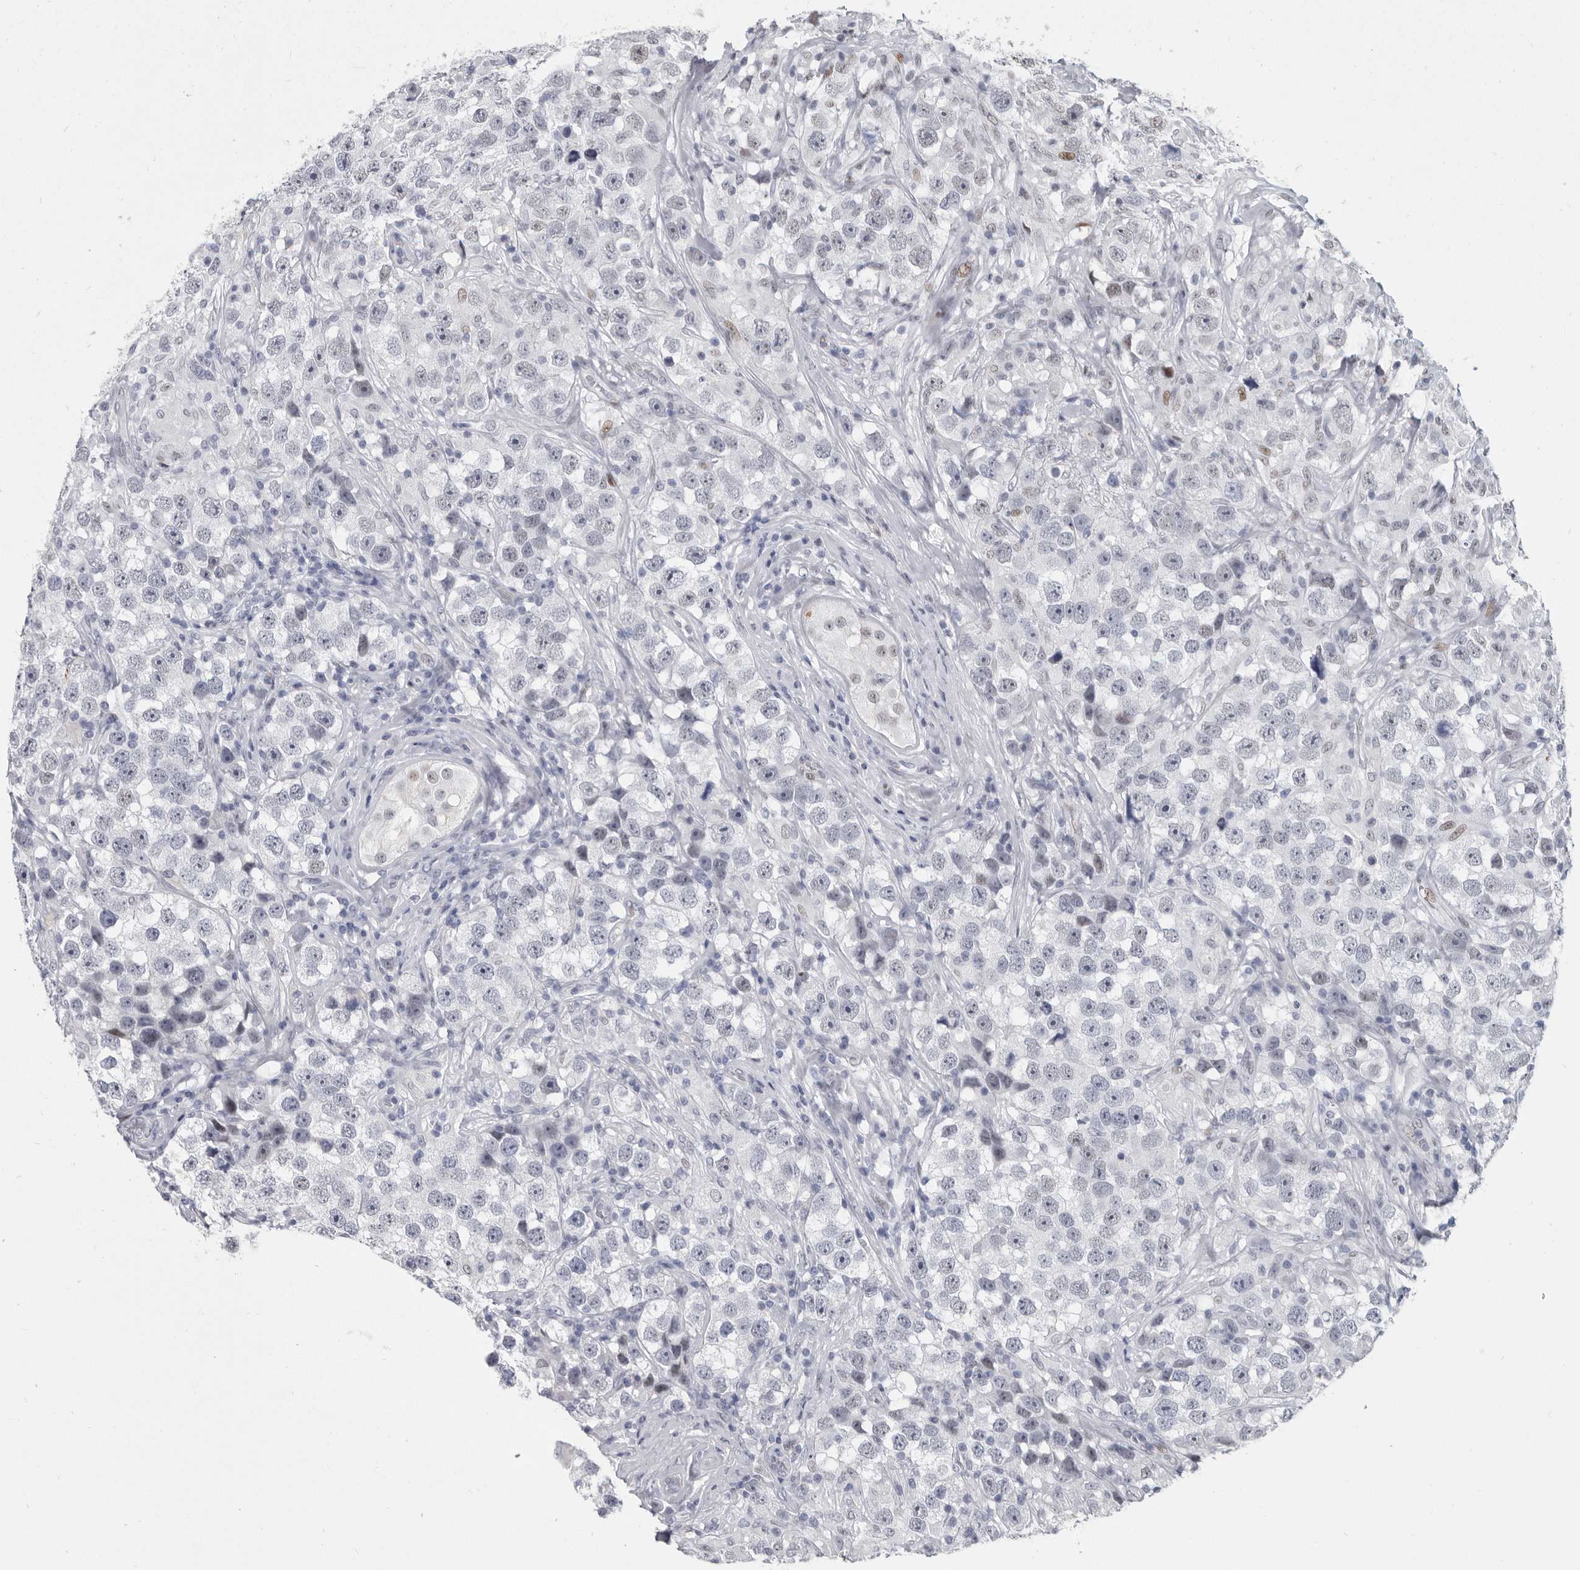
{"staining": {"intensity": "moderate", "quantity": "<25%", "location": "nuclear"}, "tissue": "testis cancer", "cell_type": "Tumor cells", "image_type": "cancer", "snomed": [{"axis": "morphology", "description": "Seminoma, NOS"}, {"axis": "topography", "description": "Testis"}], "caption": "Protein expression analysis of testis seminoma displays moderate nuclear staining in approximately <25% of tumor cells. The staining was performed using DAB, with brown indicating positive protein expression. Nuclei are stained blue with hematoxylin.", "gene": "WRAP73", "patient": {"sex": "male", "age": 49}}